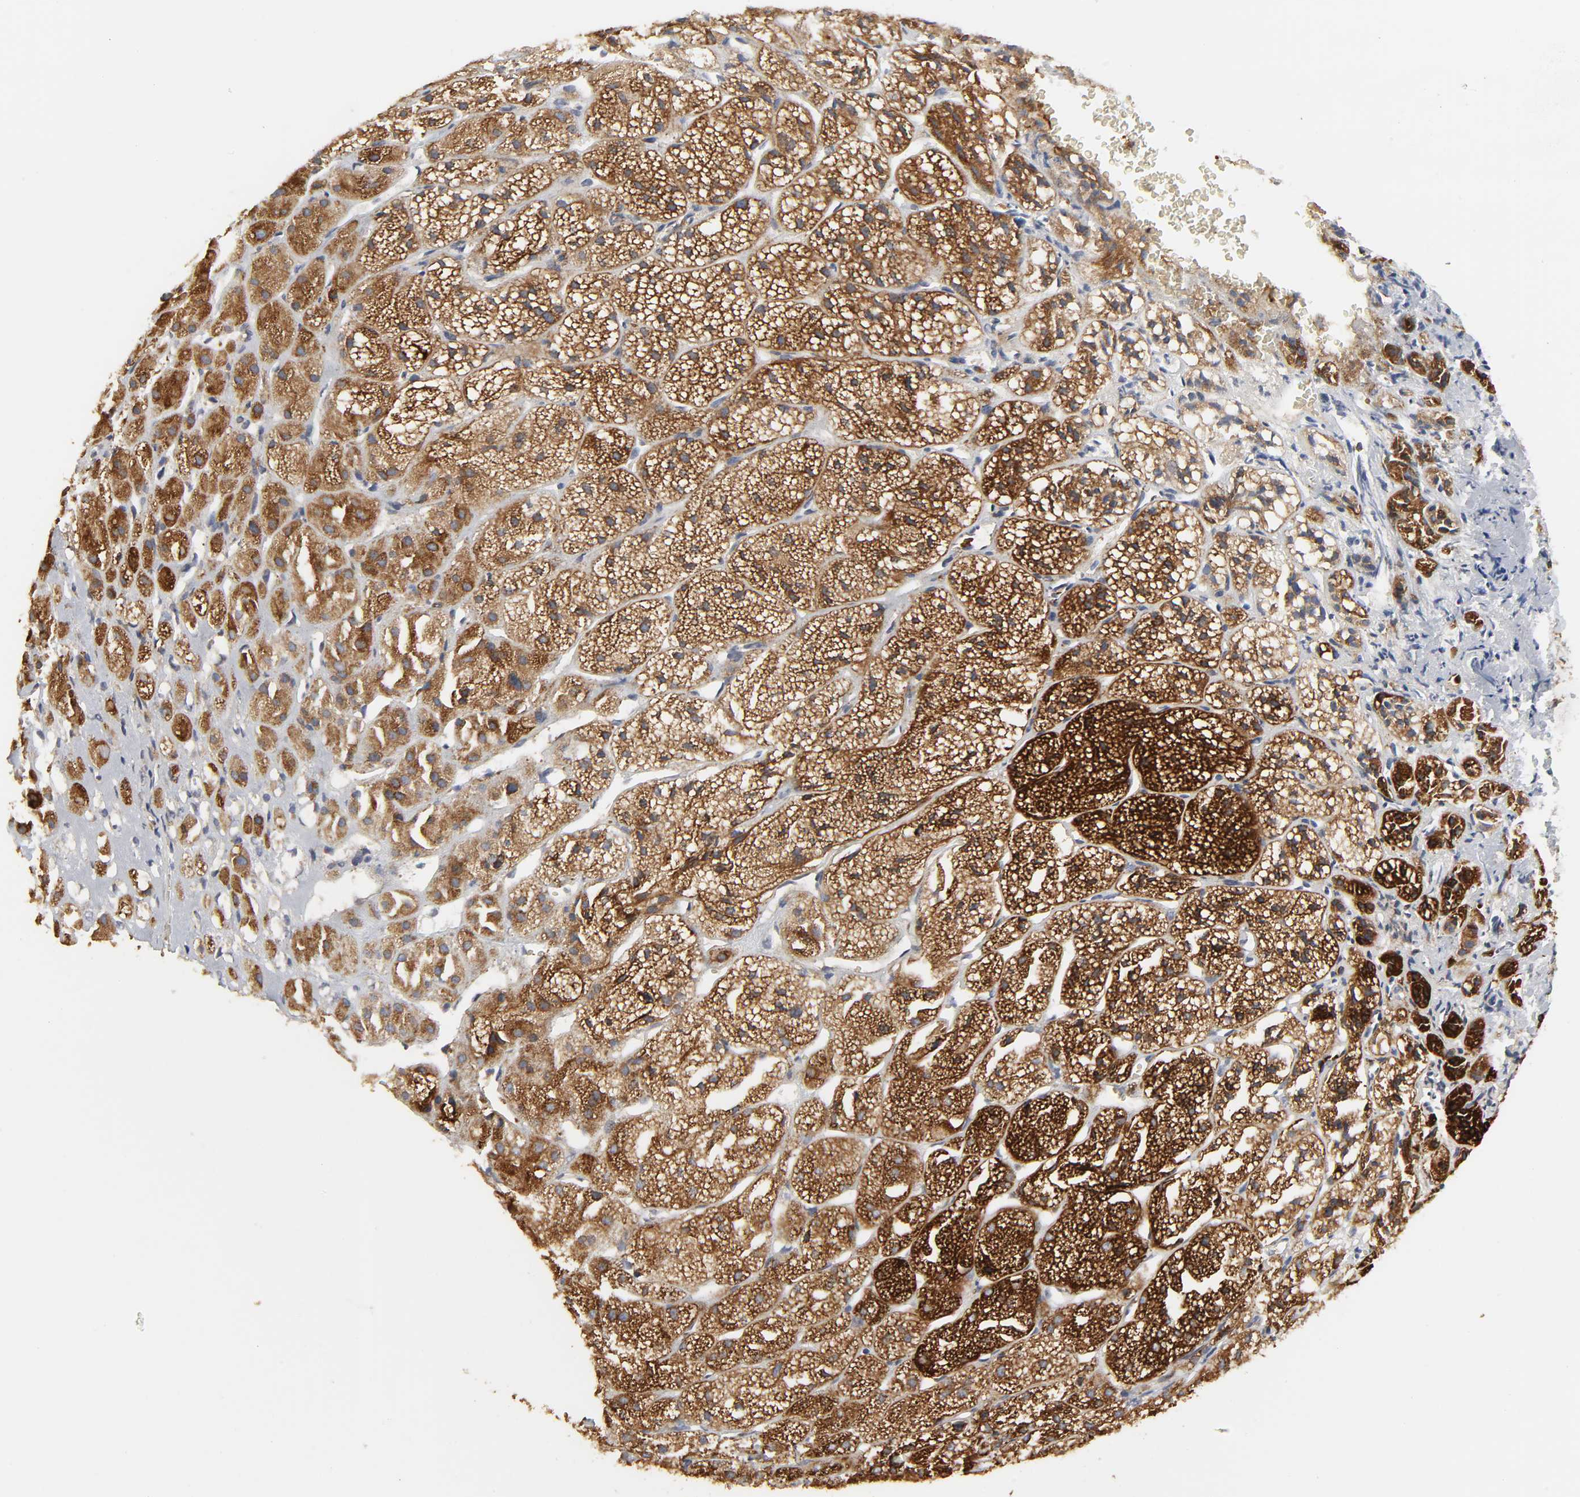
{"staining": {"intensity": "strong", "quantity": ">75%", "location": "cytoplasmic/membranous"}, "tissue": "adrenal gland", "cell_type": "Glandular cells", "image_type": "normal", "snomed": [{"axis": "morphology", "description": "Normal tissue, NOS"}, {"axis": "topography", "description": "Adrenal gland"}], "caption": "Benign adrenal gland exhibits strong cytoplasmic/membranous staining in about >75% of glandular cells, visualized by immunohistochemistry. Nuclei are stained in blue.", "gene": "POR", "patient": {"sex": "female", "age": 71}}